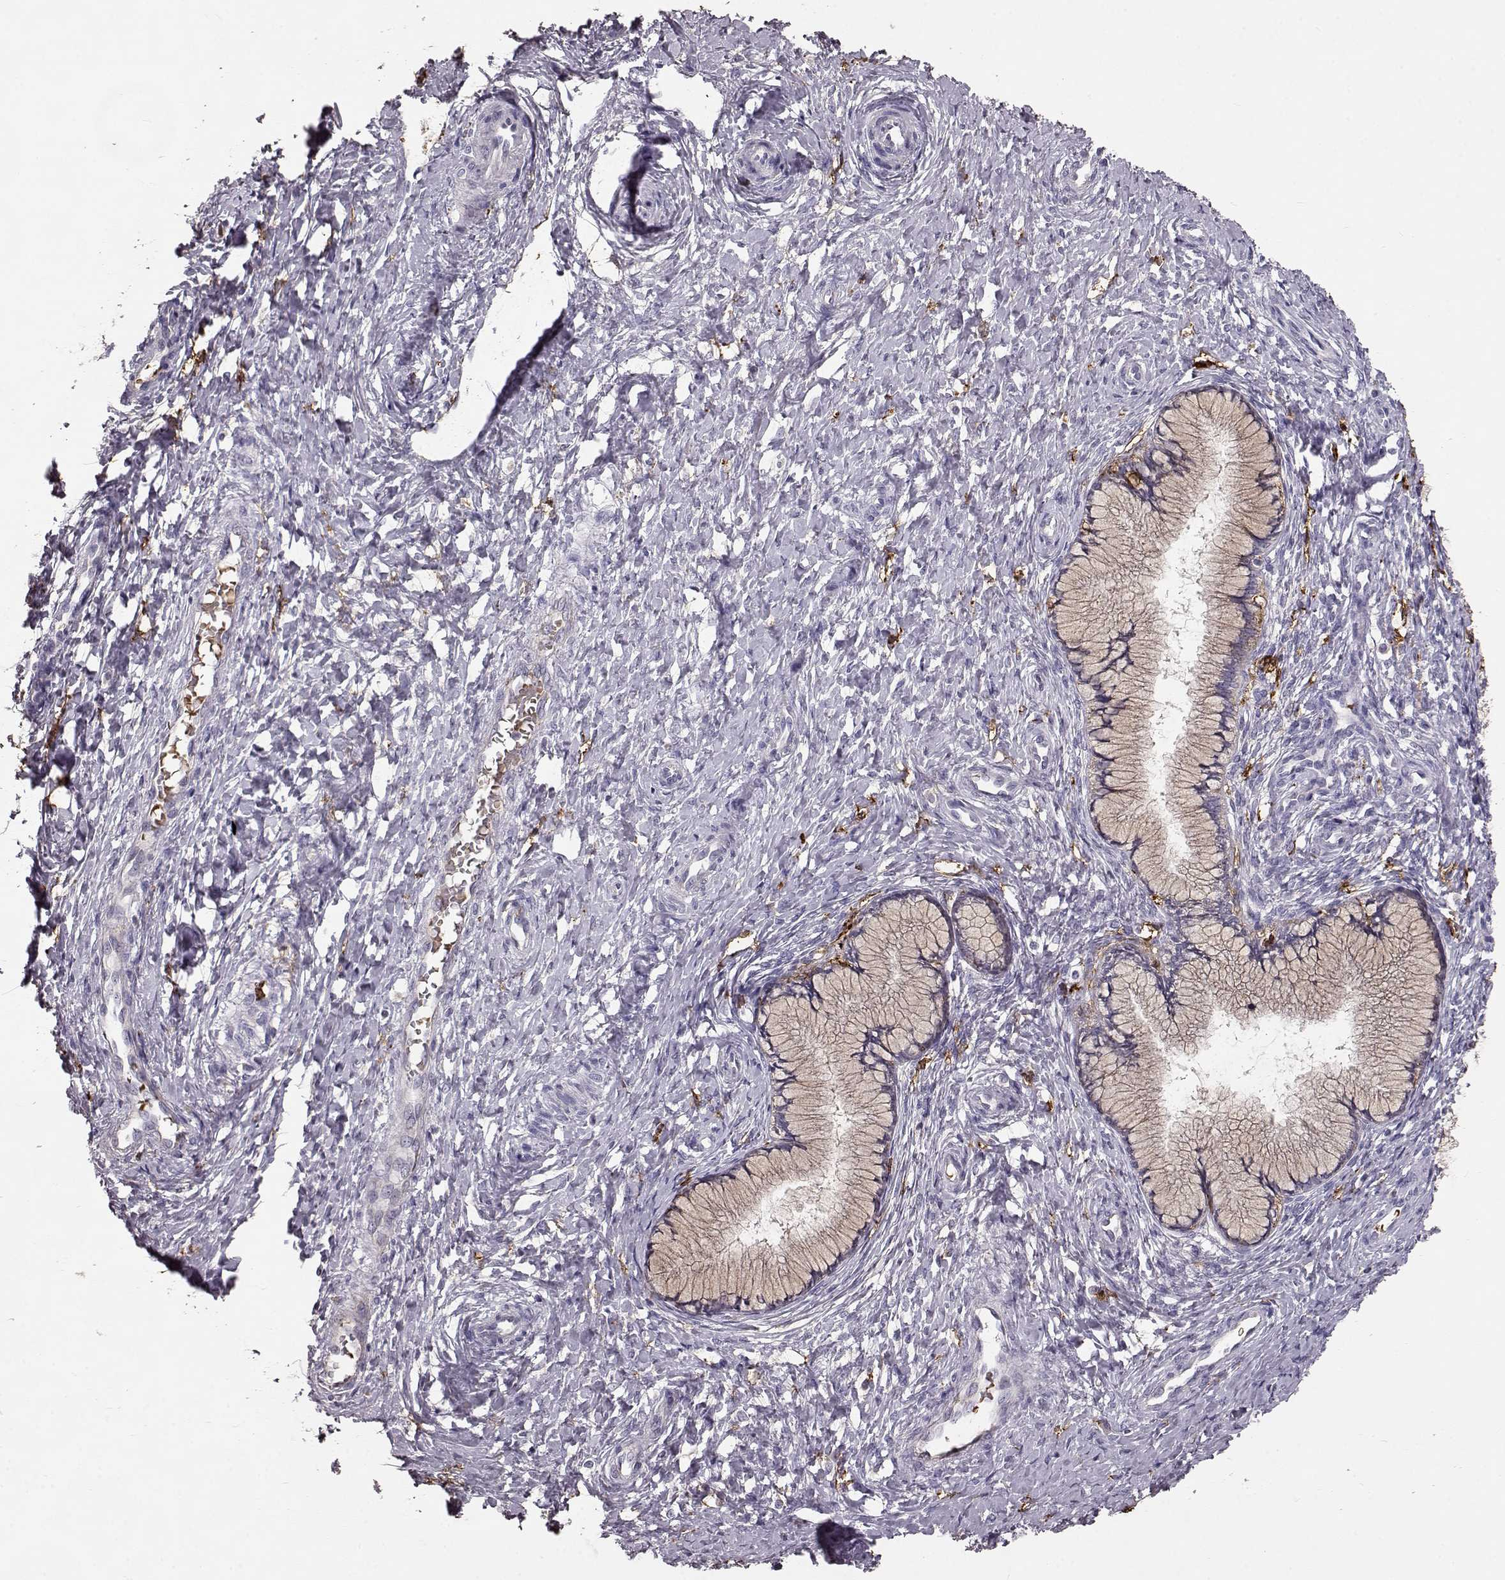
{"staining": {"intensity": "negative", "quantity": "none", "location": "none"}, "tissue": "cervix", "cell_type": "Glandular cells", "image_type": "normal", "snomed": [{"axis": "morphology", "description": "Normal tissue, NOS"}, {"axis": "topography", "description": "Cervix"}], "caption": "Cervix stained for a protein using immunohistochemistry displays no staining glandular cells.", "gene": "CCNF", "patient": {"sex": "female", "age": 37}}